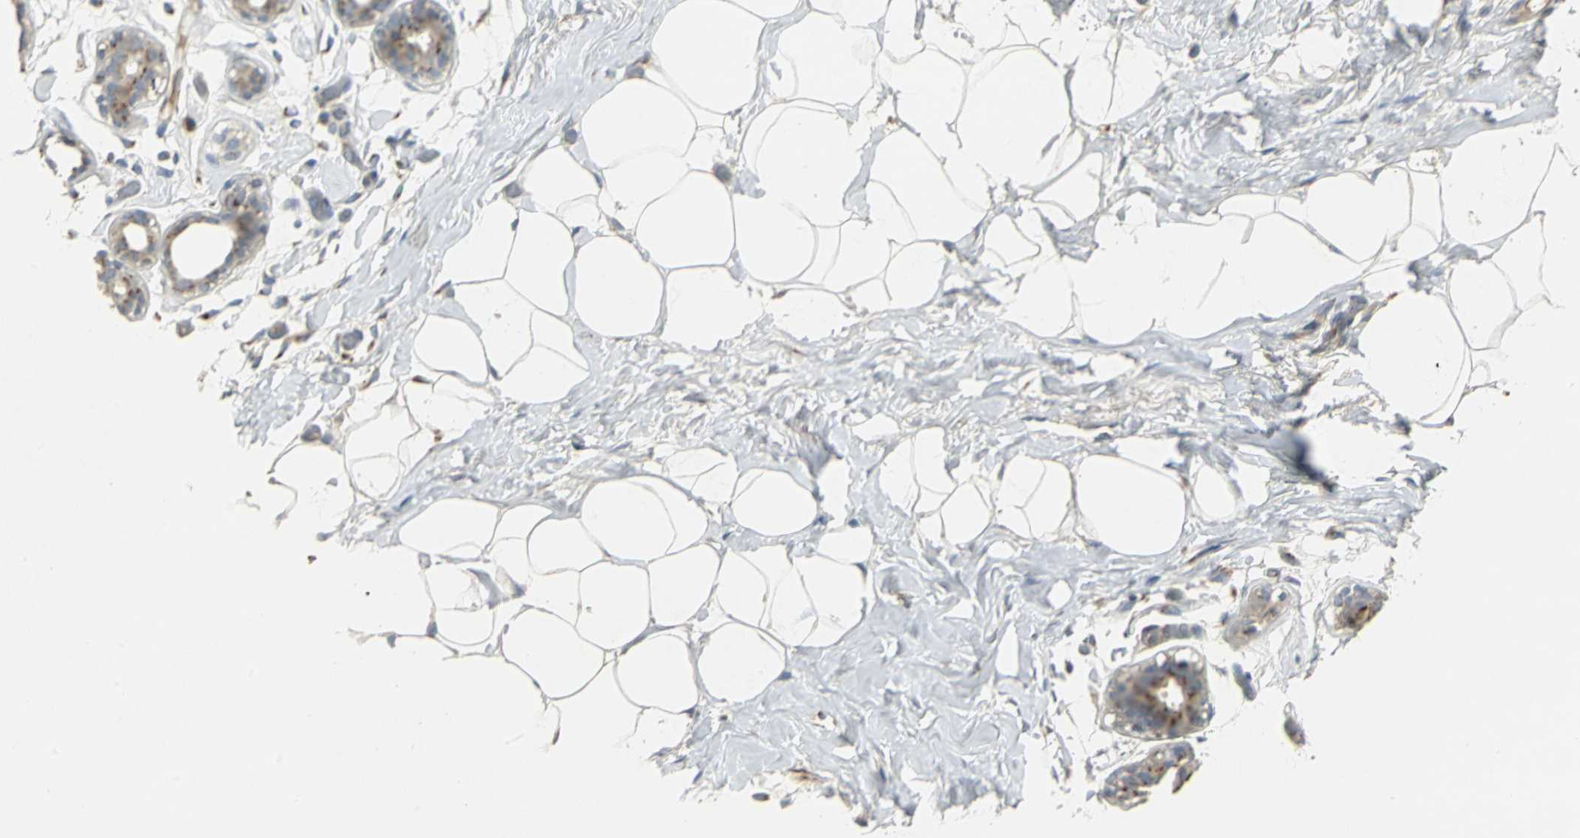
{"staining": {"intensity": "negative", "quantity": "none", "location": "none"}, "tissue": "adipose tissue", "cell_type": "Adipocytes", "image_type": "normal", "snomed": [{"axis": "morphology", "description": "Normal tissue, NOS"}, {"axis": "topography", "description": "Breast"}, {"axis": "topography", "description": "Soft tissue"}], "caption": "Immunohistochemical staining of unremarkable human adipose tissue displays no significant expression in adipocytes. (DAB (3,3'-diaminobenzidine) immunohistochemistry visualized using brightfield microscopy, high magnification).", "gene": "TM9SF2", "patient": {"sex": "female", "age": 25}}